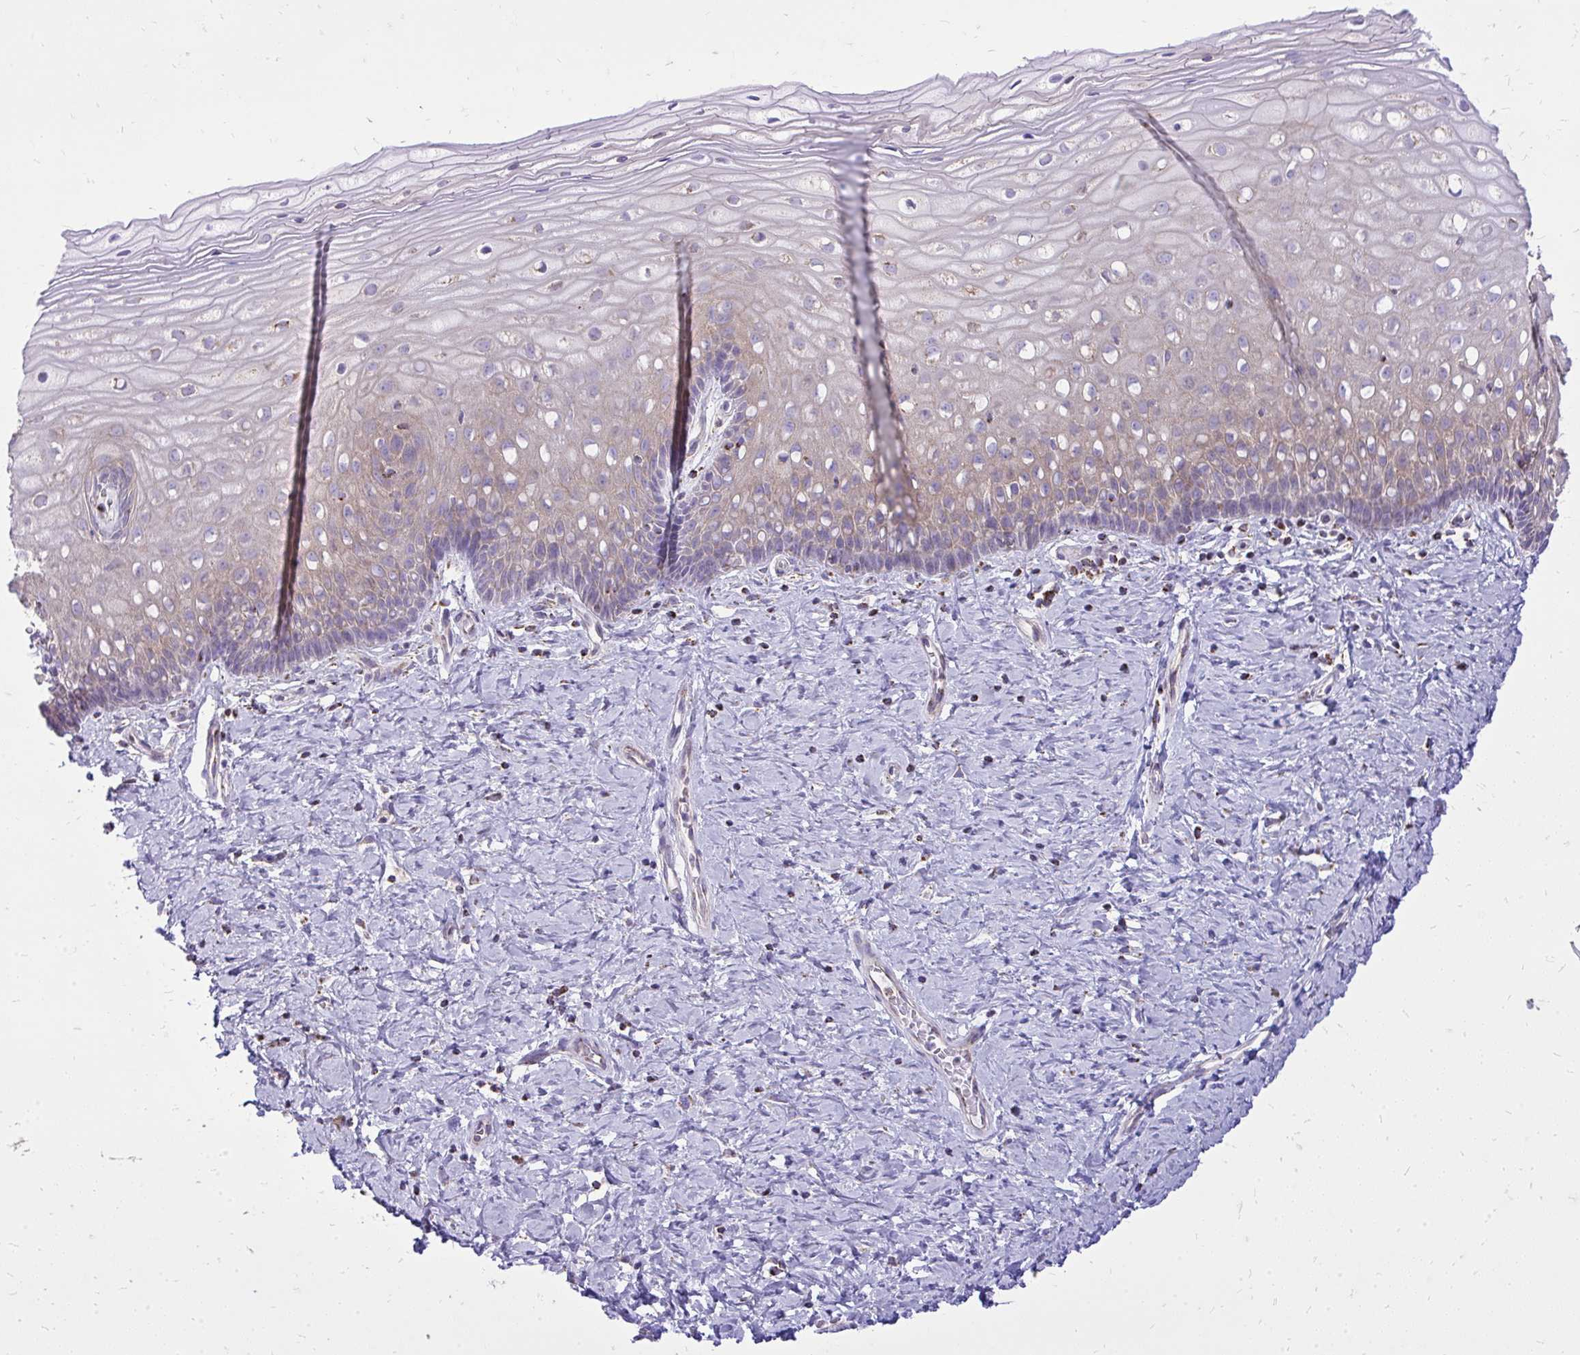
{"staining": {"intensity": "moderate", "quantity": ">75%", "location": "cytoplasmic/membranous"}, "tissue": "cervix", "cell_type": "Glandular cells", "image_type": "normal", "snomed": [{"axis": "morphology", "description": "Normal tissue, NOS"}, {"axis": "topography", "description": "Cervix"}], "caption": "A micrograph showing moderate cytoplasmic/membranous positivity in about >75% of glandular cells in benign cervix, as visualized by brown immunohistochemical staining.", "gene": "SPTBN2", "patient": {"sex": "female", "age": 37}}